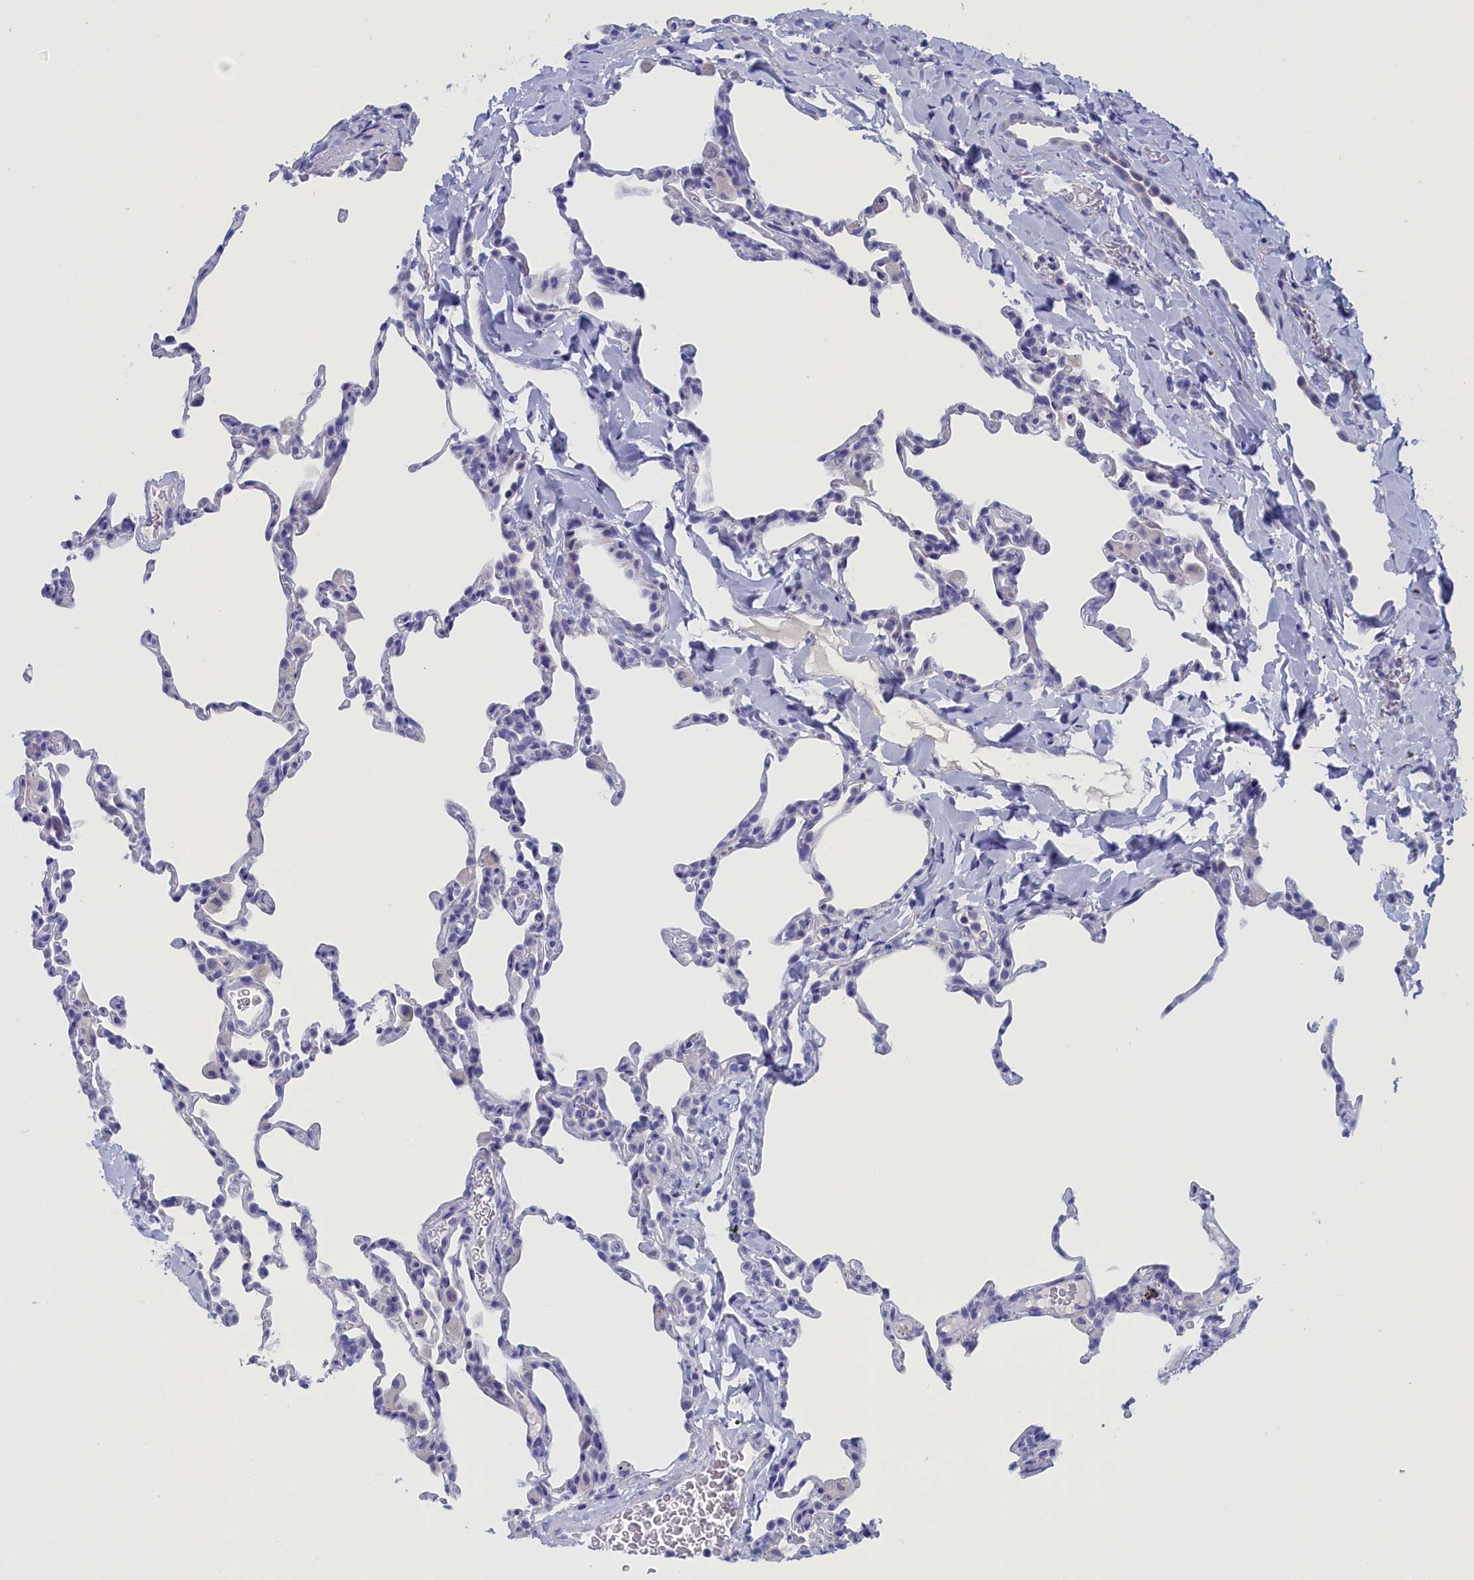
{"staining": {"intensity": "negative", "quantity": "none", "location": "none"}, "tissue": "lung", "cell_type": "Alveolar cells", "image_type": "normal", "snomed": [{"axis": "morphology", "description": "Normal tissue, NOS"}, {"axis": "topography", "description": "Lung"}], "caption": "Immunohistochemistry of unremarkable lung displays no positivity in alveolar cells.", "gene": "ANKRD2", "patient": {"sex": "male", "age": 20}}